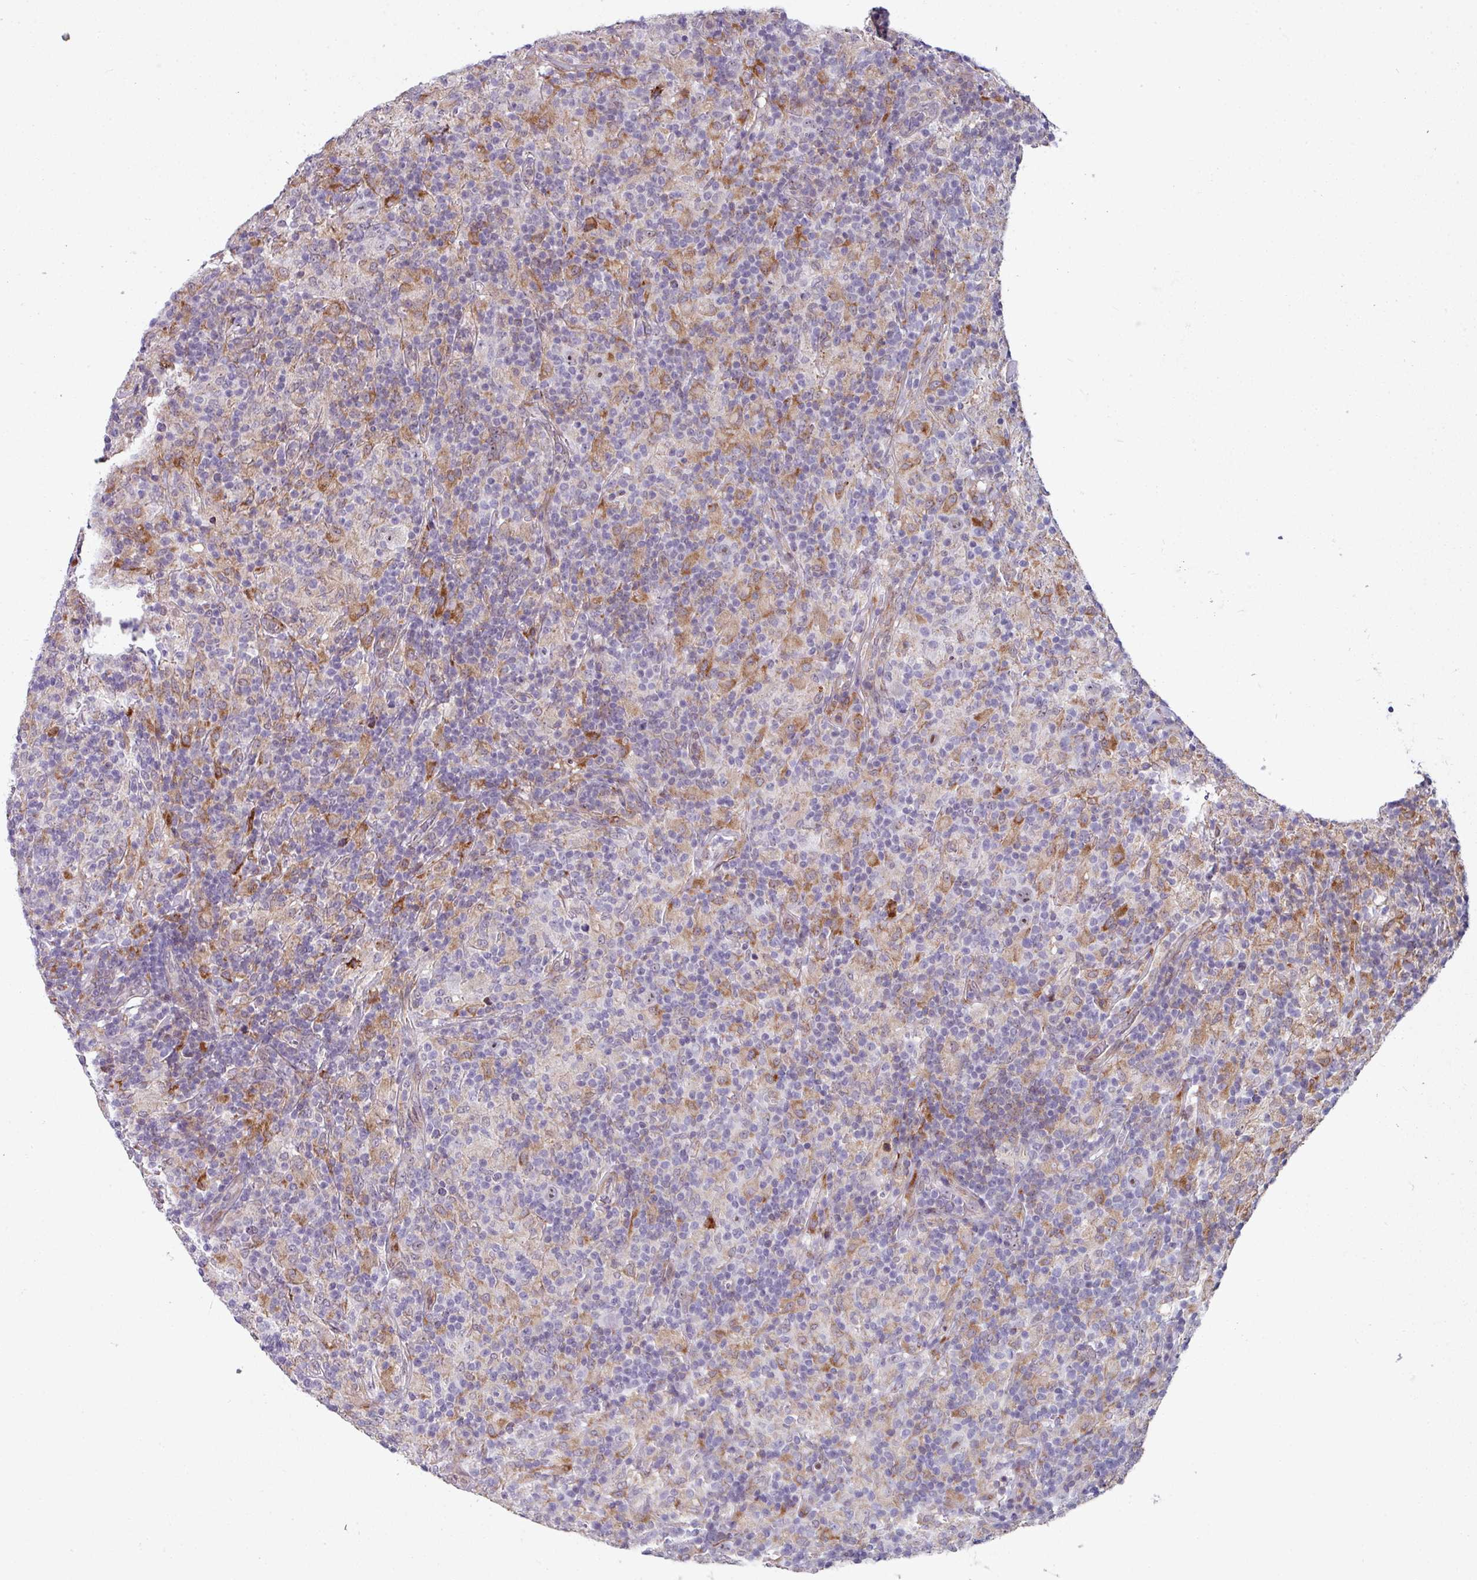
{"staining": {"intensity": "negative", "quantity": "none", "location": "none"}, "tissue": "lymphoma", "cell_type": "Tumor cells", "image_type": "cancer", "snomed": [{"axis": "morphology", "description": "Hodgkin's disease, NOS"}, {"axis": "topography", "description": "Lymph node"}], "caption": "The micrograph reveals no significant staining in tumor cells of Hodgkin's disease. (Stains: DAB immunohistochemistry (IHC) with hematoxylin counter stain, Microscopy: brightfield microscopy at high magnification).", "gene": "BMS1", "patient": {"sex": "male", "age": 70}}